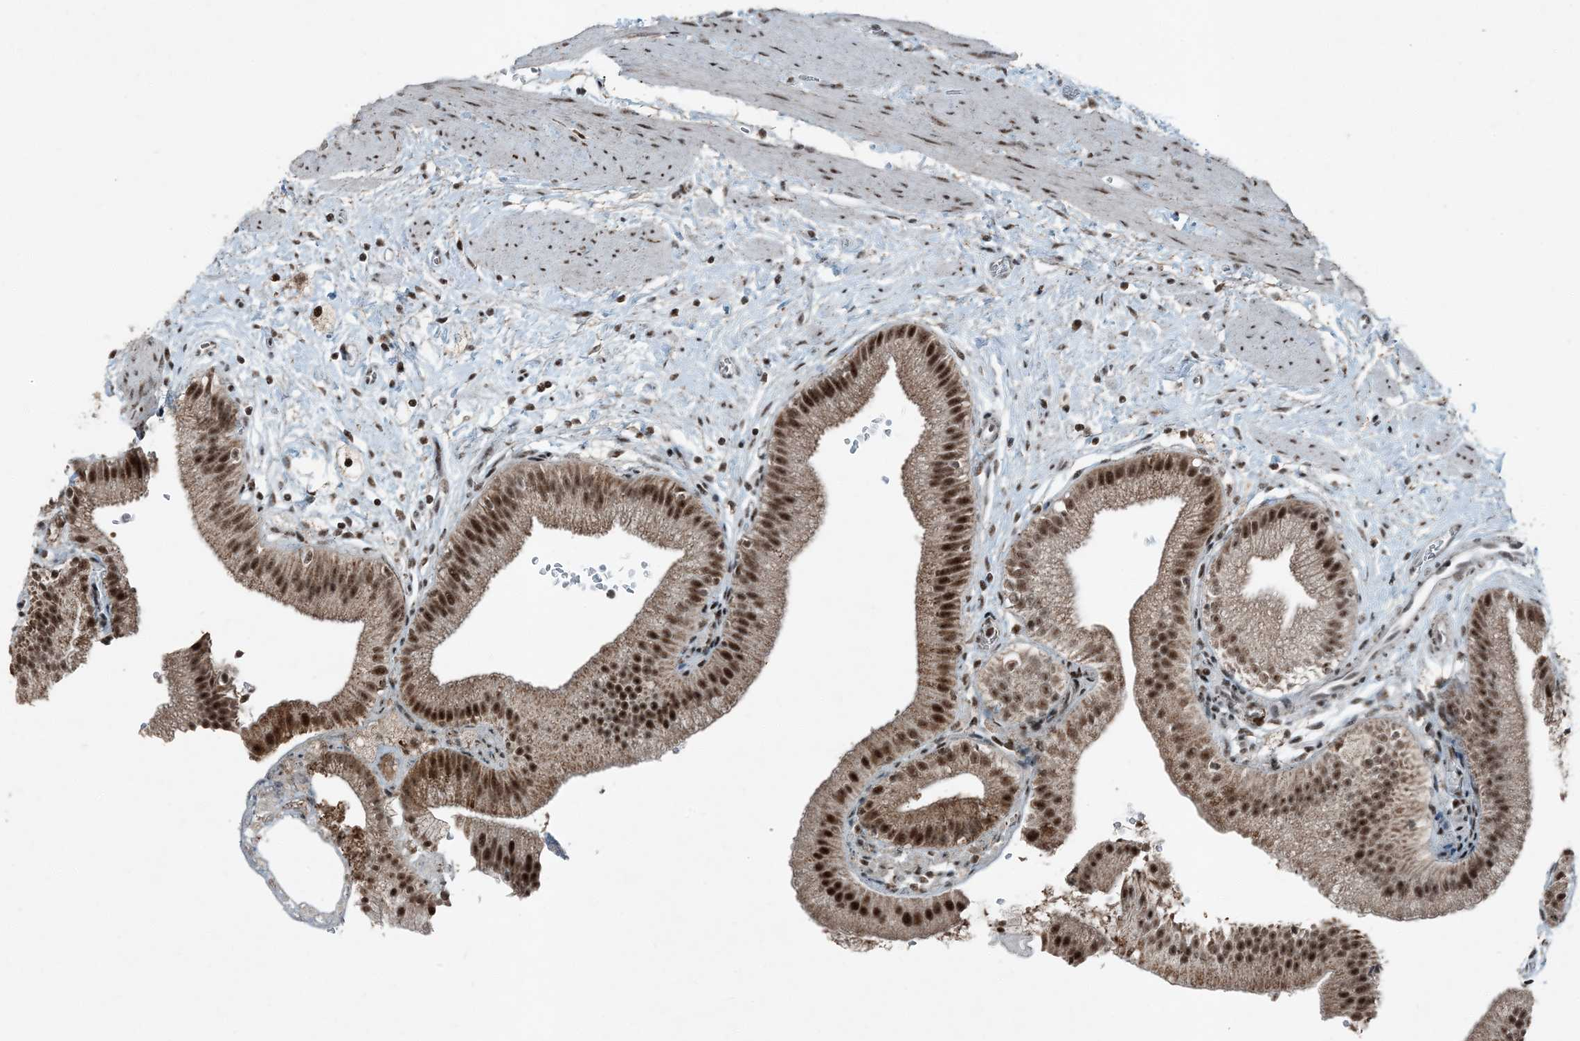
{"staining": {"intensity": "strong", "quantity": ">75%", "location": "nuclear"}, "tissue": "gallbladder", "cell_type": "Glandular cells", "image_type": "normal", "snomed": [{"axis": "morphology", "description": "Normal tissue, NOS"}, {"axis": "topography", "description": "Gallbladder"}], "caption": "Immunohistochemistry (IHC) (DAB) staining of normal human gallbladder reveals strong nuclear protein staining in about >75% of glandular cells. (DAB IHC, brown staining for protein, blue staining for nuclei).", "gene": "TADA2B", "patient": {"sex": "male", "age": 55}}